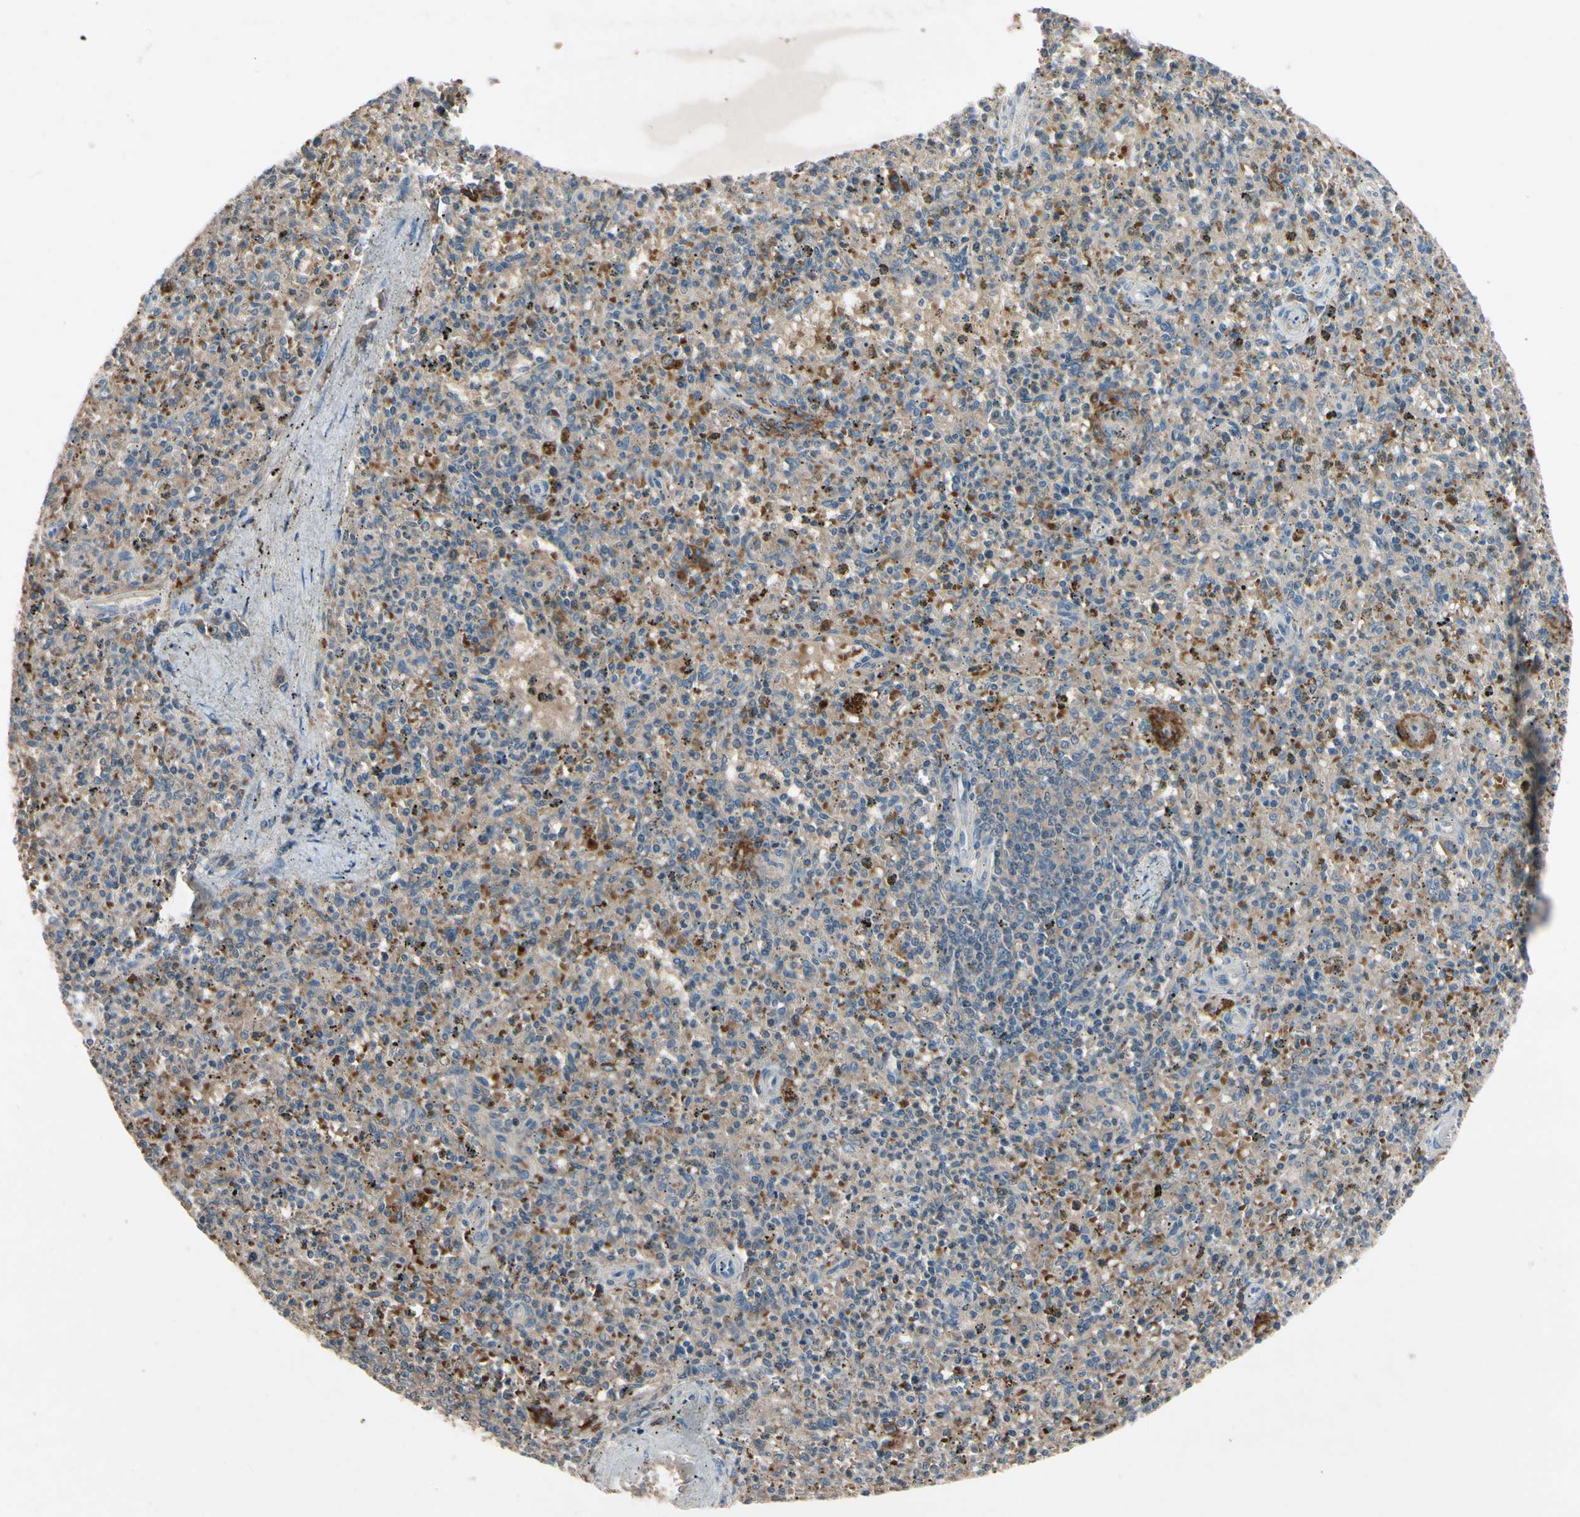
{"staining": {"intensity": "moderate", "quantity": "25%-75%", "location": "cytoplasmic/membranous"}, "tissue": "spleen", "cell_type": "Cells in red pulp", "image_type": "normal", "snomed": [{"axis": "morphology", "description": "Normal tissue, NOS"}, {"axis": "topography", "description": "Spleen"}], "caption": "Immunohistochemistry photomicrograph of normal spleen: human spleen stained using IHC displays medium levels of moderate protein expression localized specifically in the cytoplasmic/membranous of cells in red pulp, appearing as a cytoplasmic/membranous brown color.", "gene": "IL1RL1", "patient": {"sex": "male", "age": 72}}